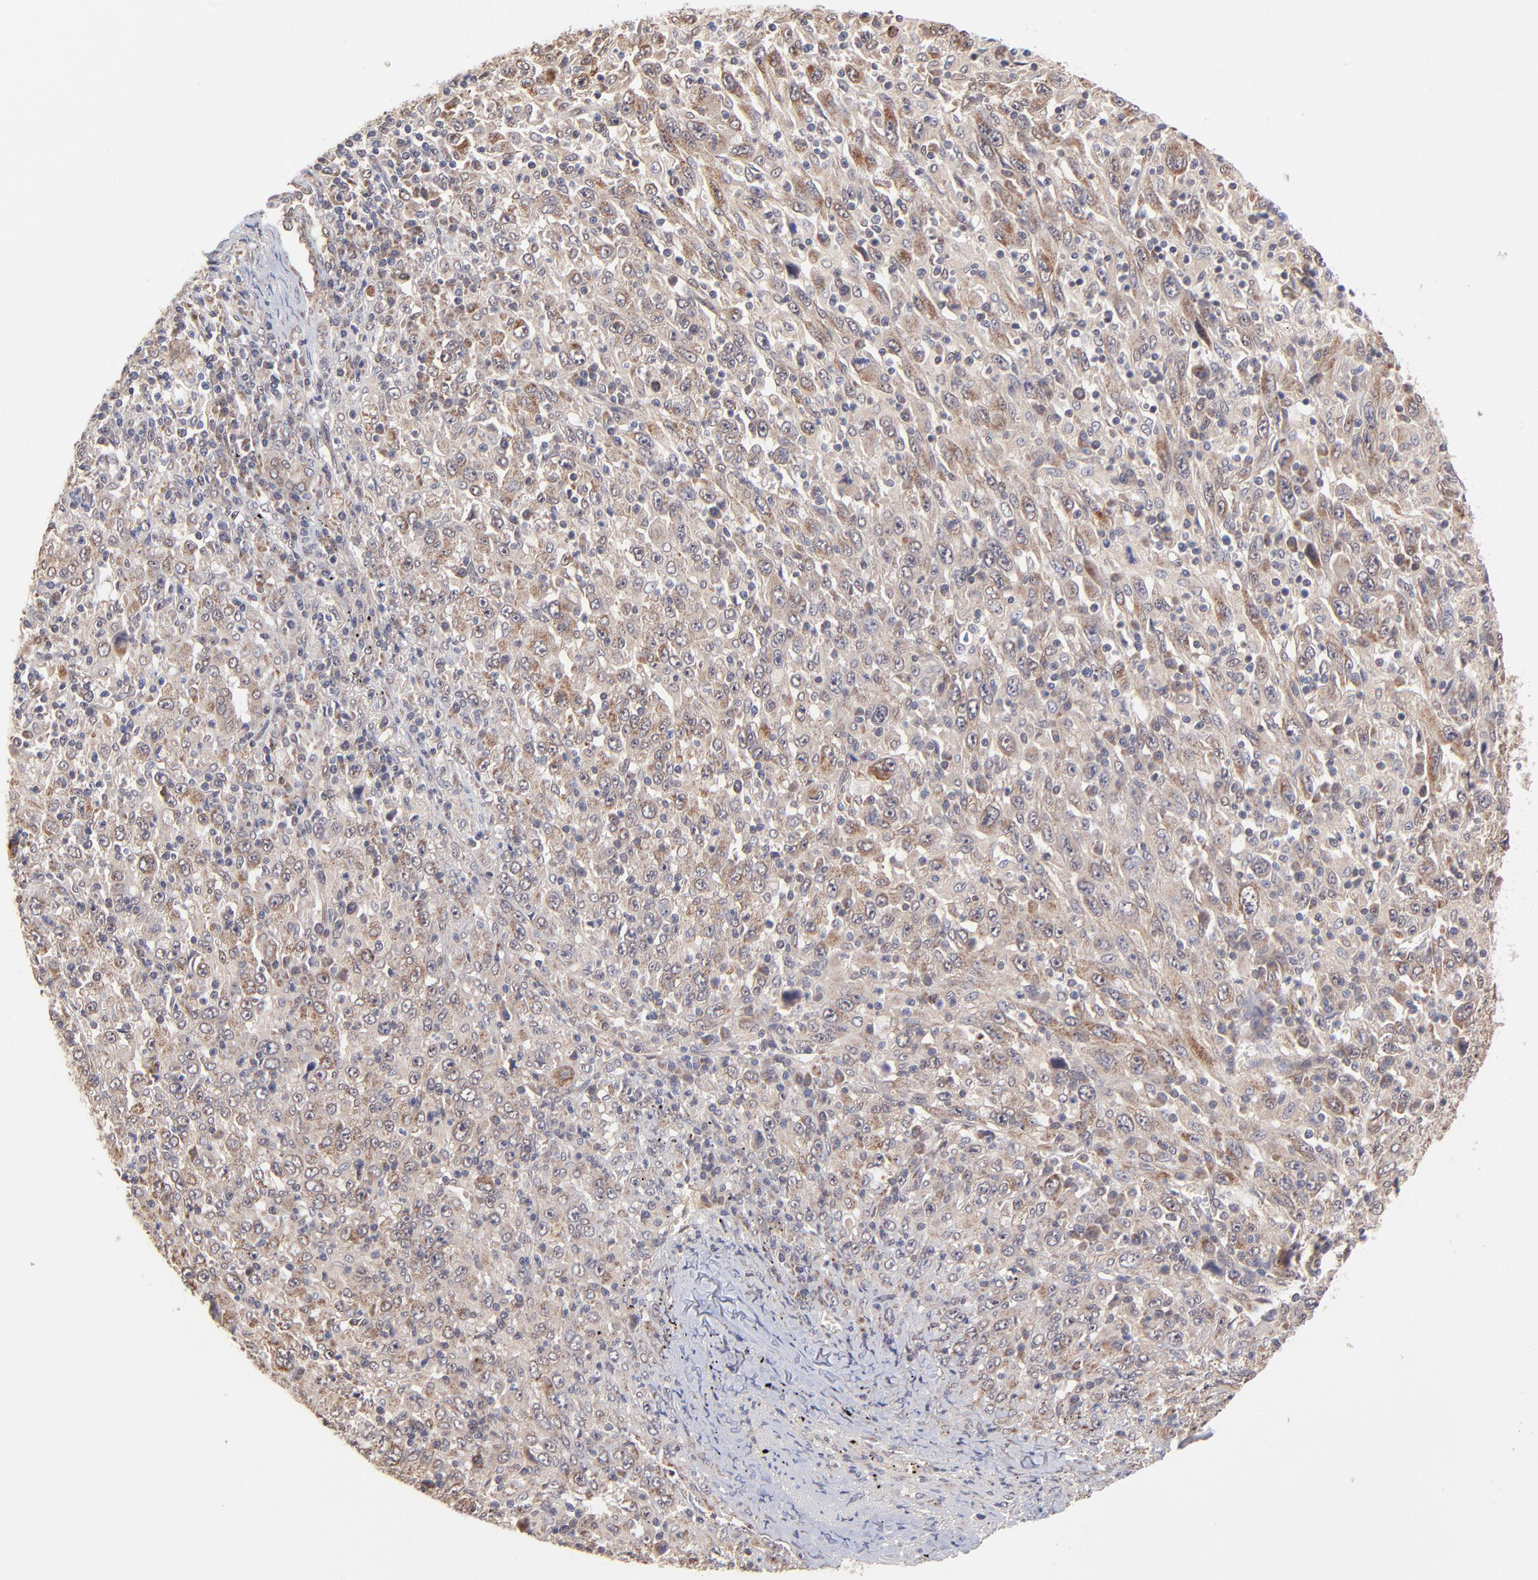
{"staining": {"intensity": "moderate", "quantity": ">75%", "location": "cytoplasmic/membranous"}, "tissue": "melanoma", "cell_type": "Tumor cells", "image_type": "cancer", "snomed": [{"axis": "morphology", "description": "Malignant melanoma, Metastatic site"}, {"axis": "topography", "description": "Skin"}], "caption": "Tumor cells show medium levels of moderate cytoplasmic/membranous positivity in about >75% of cells in malignant melanoma (metastatic site). The staining is performed using DAB brown chromogen to label protein expression. The nuclei are counter-stained blue using hematoxylin.", "gene": "UBE2H", "patient": {"sex": "female", "age": 56}}